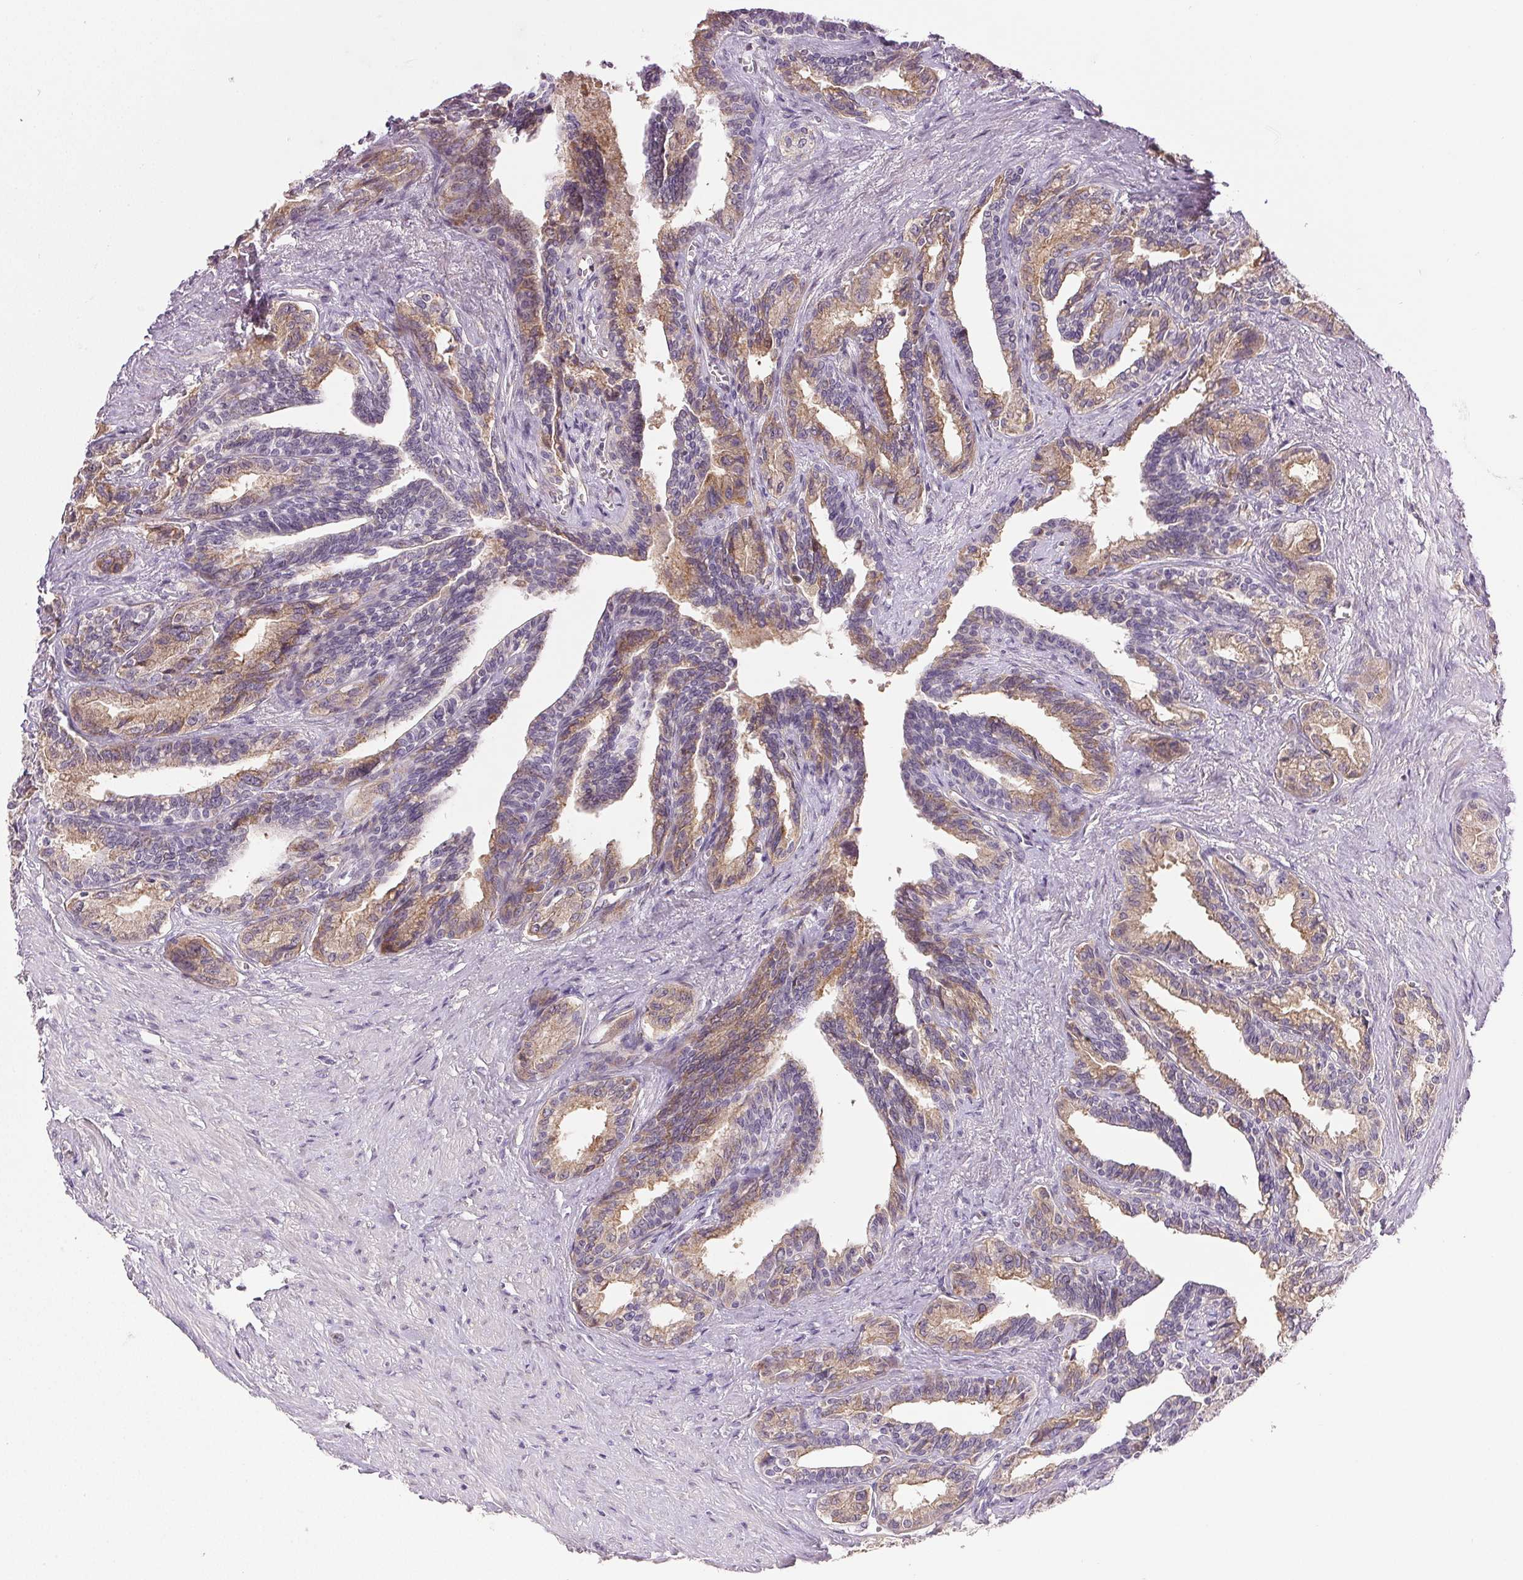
{"staining": {"intensity": "moderate", "quantity": "<25%", "location": "cytoplasmic/membranous"}, "tissue": "seminal vesicle", "cell_type": "Glandular cells", "image_type": "normal", "snomed": [{"axis": "morphology", "description": "Normal tissue, NOS"}, {"axis": "morphology", "description": "Urothelial carcinoma, NOS"}, {"axis": "topography", "description": "Urinary bladder"}, {"axis": "topography", "description": "Seminal veicle"}], "caption": "Protein expression analysis of benign seminal vesicle reveals moderate cytoplasmic/membranous expression in approximately <25% of glandular cells.", "gene": "PLCB1", "patient": {"sex": "male", "age": 76}}